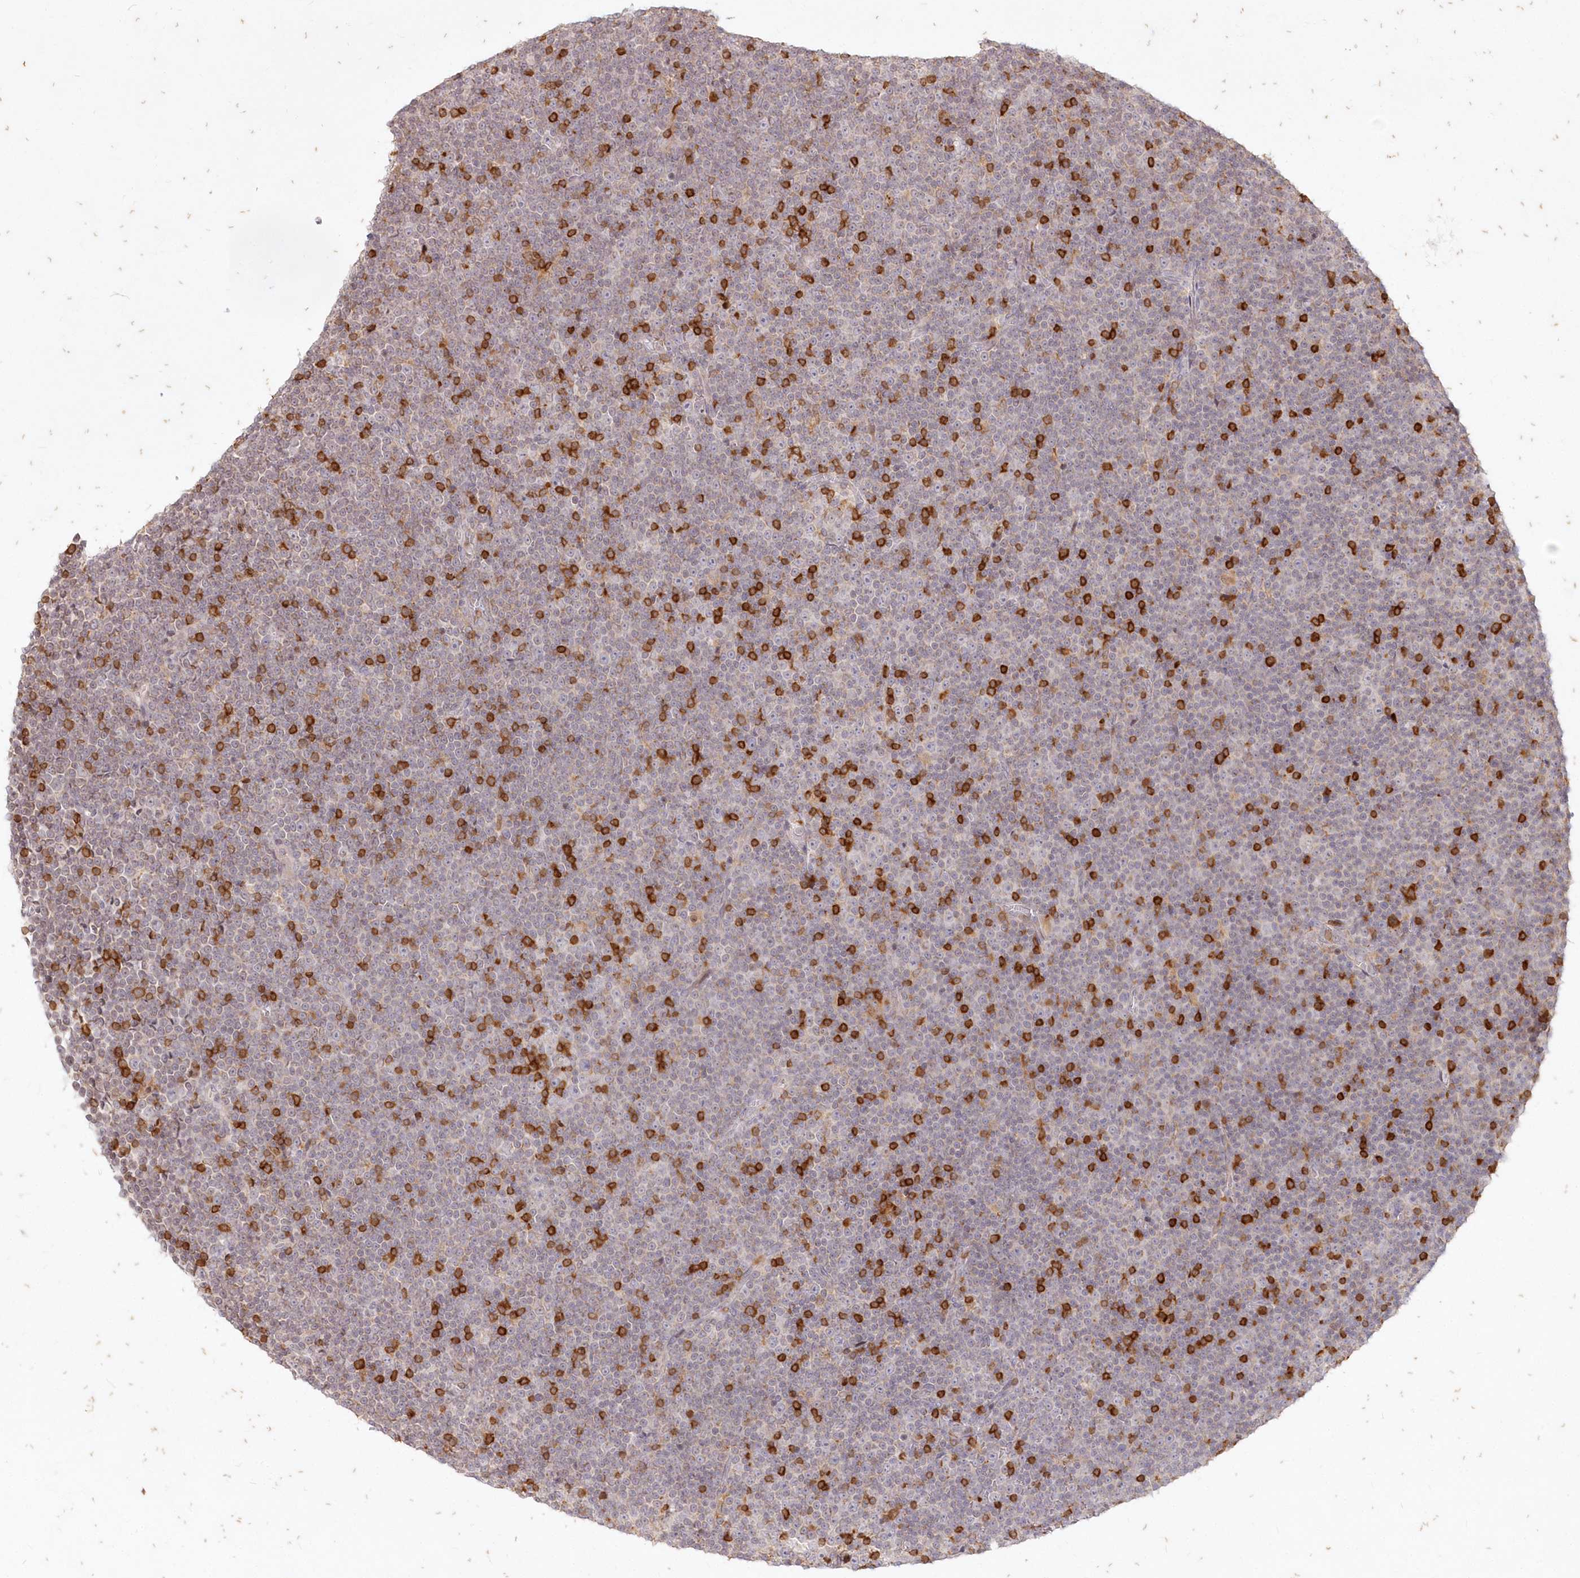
{"staining": {"intensity": "negative", "quantity": "none", "location": "none"}, "tissue": "lymphoma", "cell_type": "Tumor cells", "image_type": "cancer", "snomed": [{"axis": "morphology", "description": "Malignant lymphoma, non-Hodgkin's type, Low grade"}, {"axis": "topography", "description": "Lymph node"}], "caption": "Malignant lymphoma, non-Hodgkin's type (low-grade) was stained to show a protein in brown. There is no significant expression in tumor cells. Nuclei are stained in blue.", "gene": "MTMR3", "patient": {"sex": "female", "age": 67}}